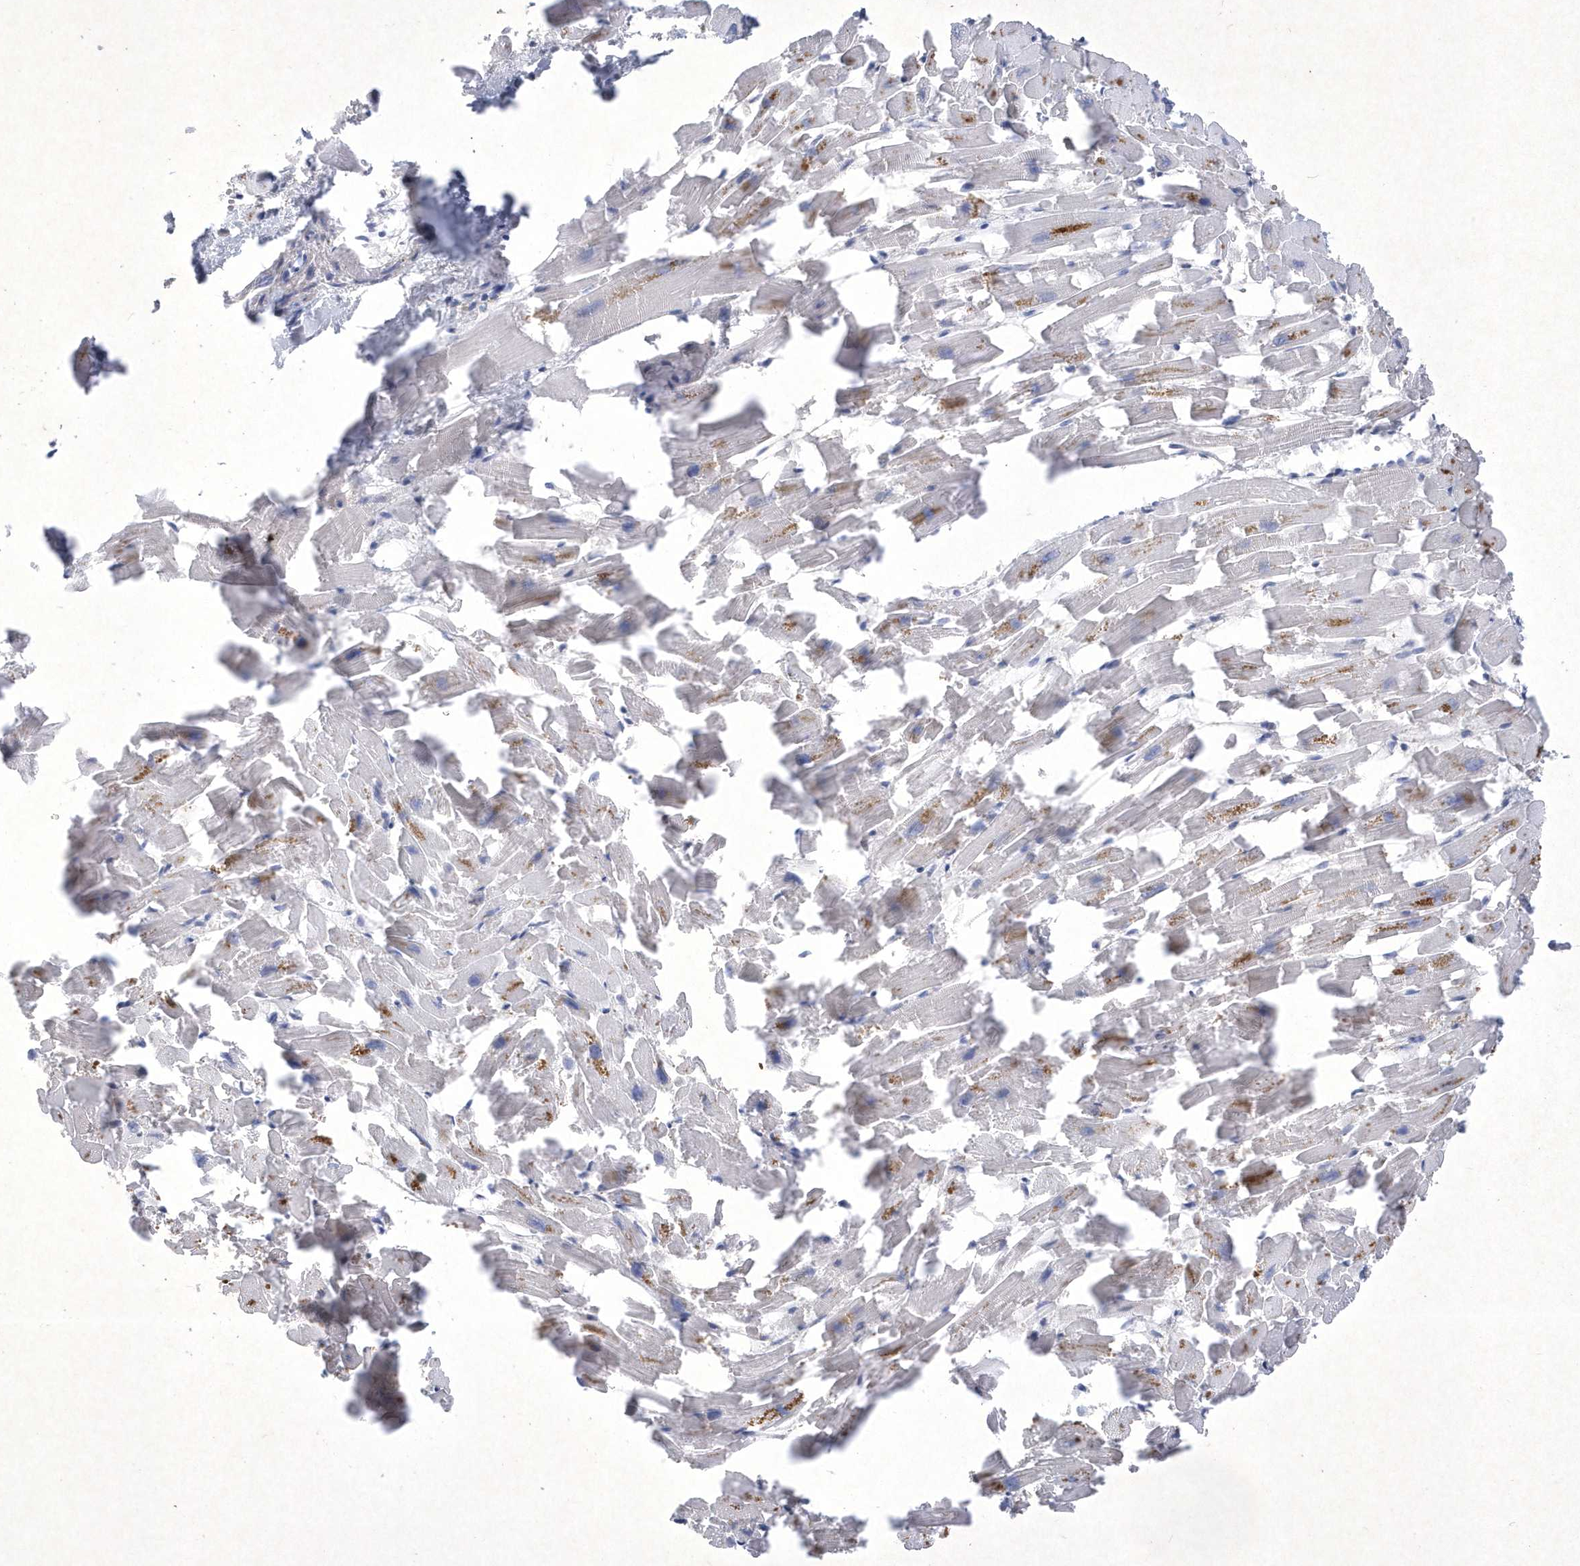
{"staining": {"intensity": "negative", "quantity": "none", "location": "none"}, "tissue": "heart muscle", "cell_type": "Cardiomyocytes", "image_type": "normal", "snomed": [{"axis": "morphology", "description": "Normal tissue, NOS"}, {"axis": "topography", "description": "Heart"}], "caption": "This is an IHC histopathology image of normal heart muscle. There is no expression in cardiomyocytes.", "gene": "BHLHA15", "patient": {"sex": "female", "age": 64}}